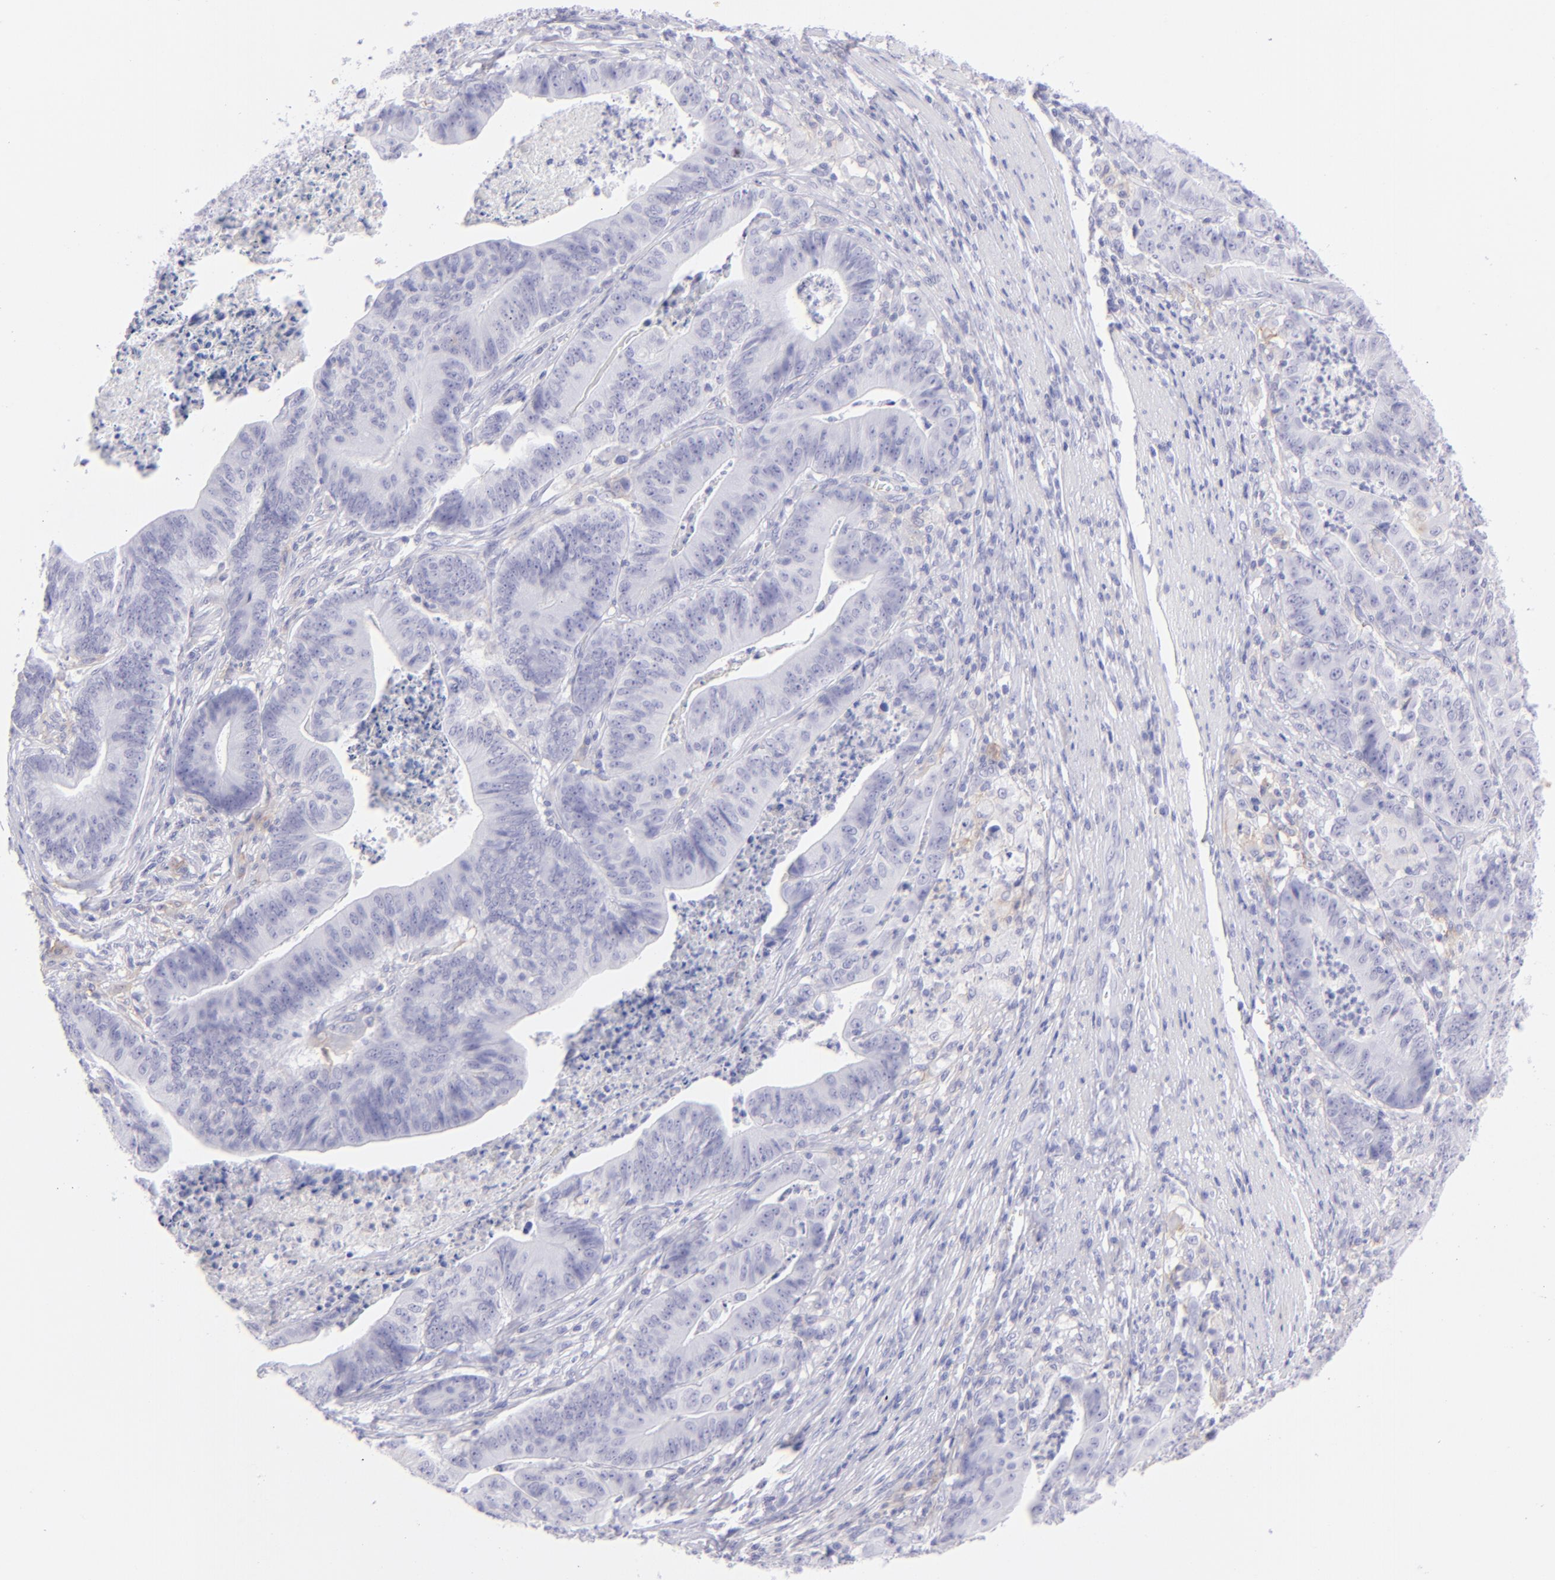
{"staining": {"intensity": "negative", "quantity": "none", "location": "none"}, "tissue": "stomach cancer", "cell_type": "Tumor cells", "image_type": "cancer", "snomed": [{"axis": "morphology", "description": "Adenocarcinoma, NOS"}, {"axis": "topography", "description": "Stomach, lower"}], "caption": "Immunohistochemistry image of adenocarcinoma (stomach) stained for a protein (brown), which displays no expression in tumor cells.", "gene": "CD72", "patient": {"sex": "female", "age": 86}}